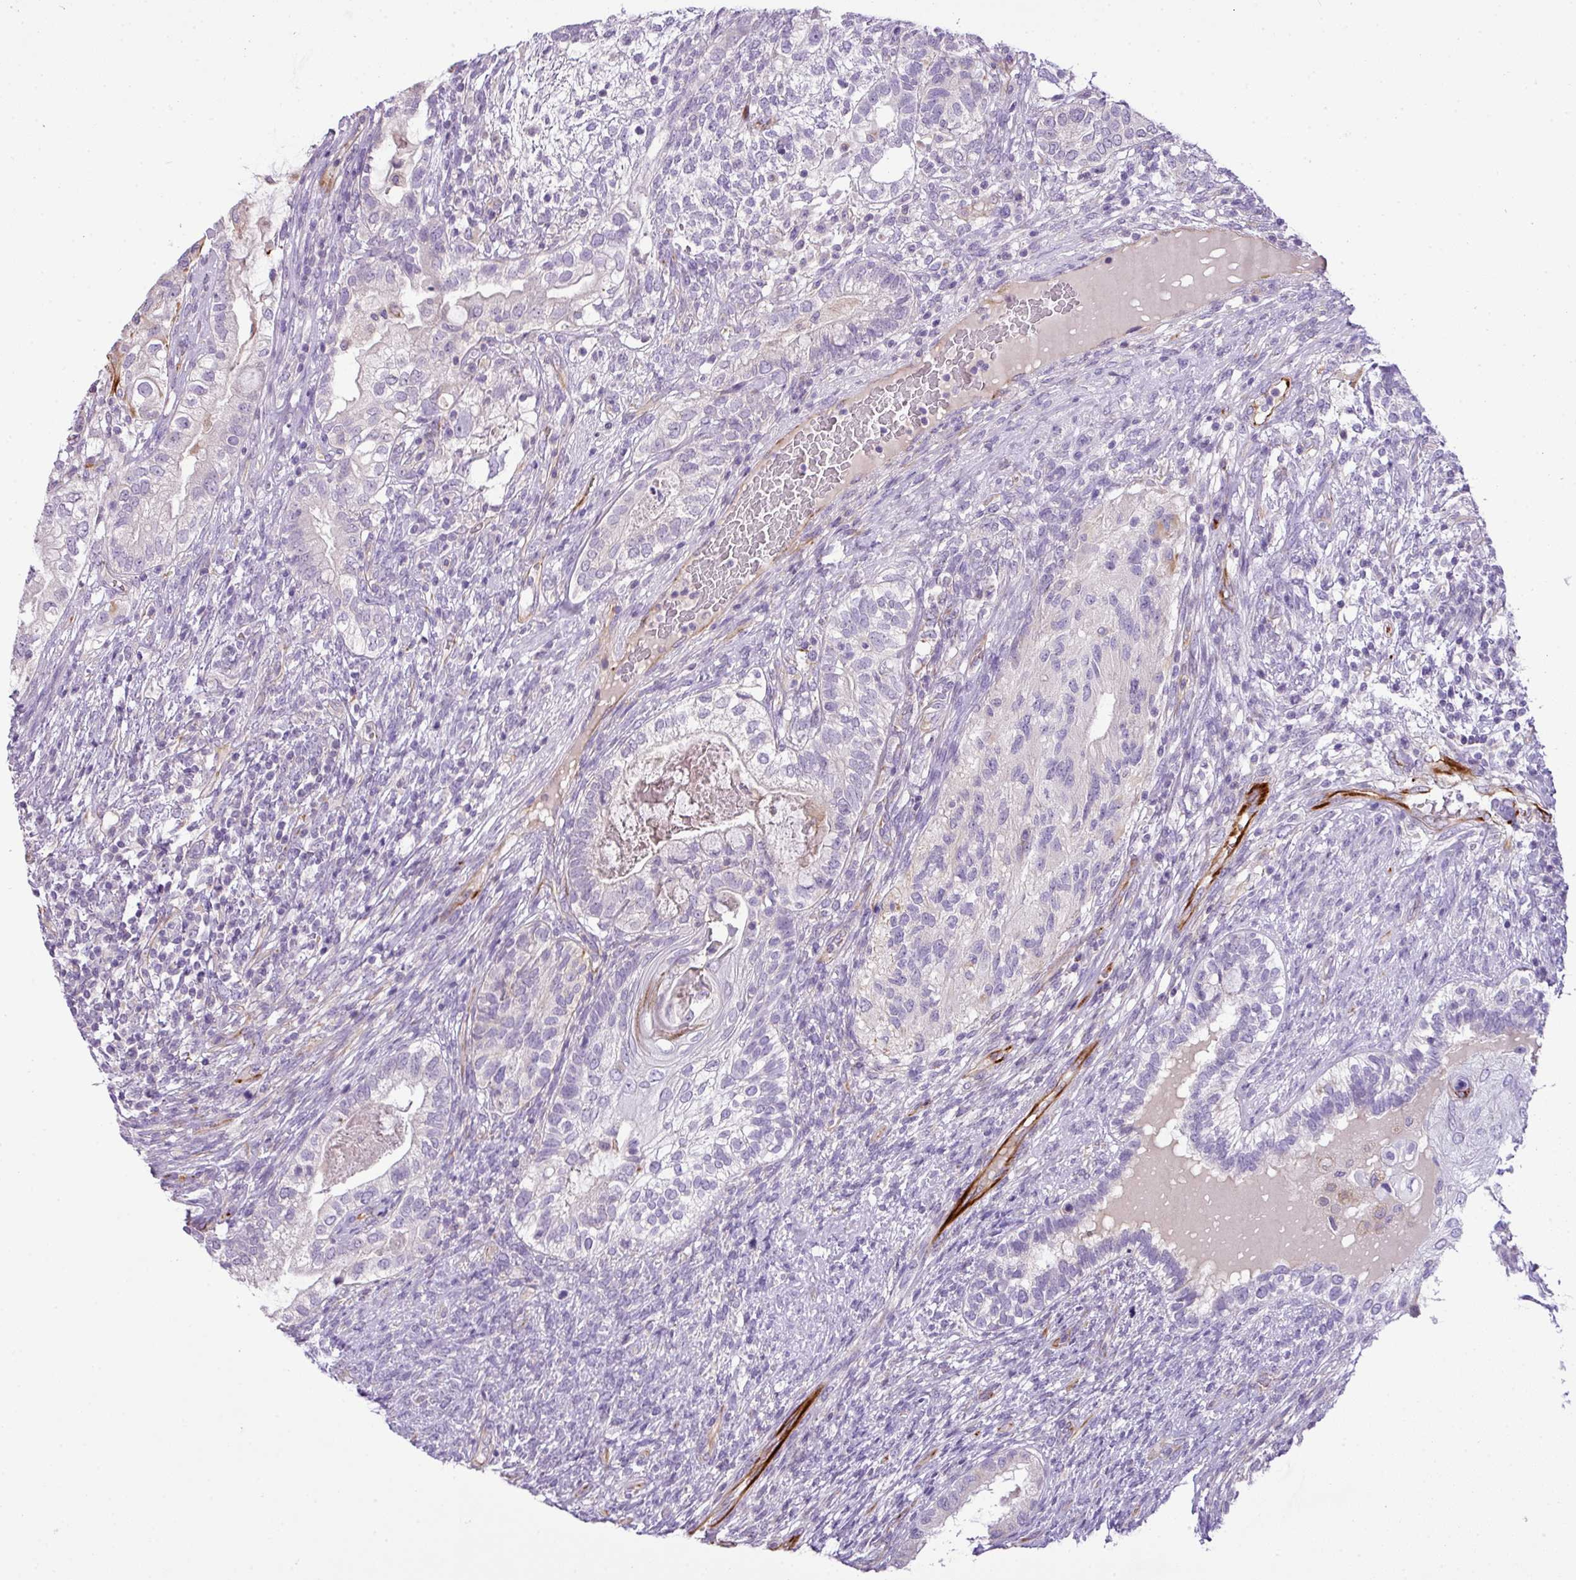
{"staining": {"intensity": "negative", "quantity": "none", "location": "none"}, "tissue": "testis cancer", "cell_type": "Tumor cells", "image_type": "cancer", "snomed": [{"axis": "morphology", "description": "Seminoma, NOS"}, {"axis": "morphology", "description": "Carcinoma, Embryonal, NOS"}, {"axis": "topography", "description": "Testis"}], "caption": "A photomicrograph of testis embryonal carcinoma stained for a protein reveals no brown staining in tumor cells. (DAB immunohistochemistry with hematoxylin counter stain).", "gene": "ENSG00000273748", "patient": {"sex": "male", "age": 41}}